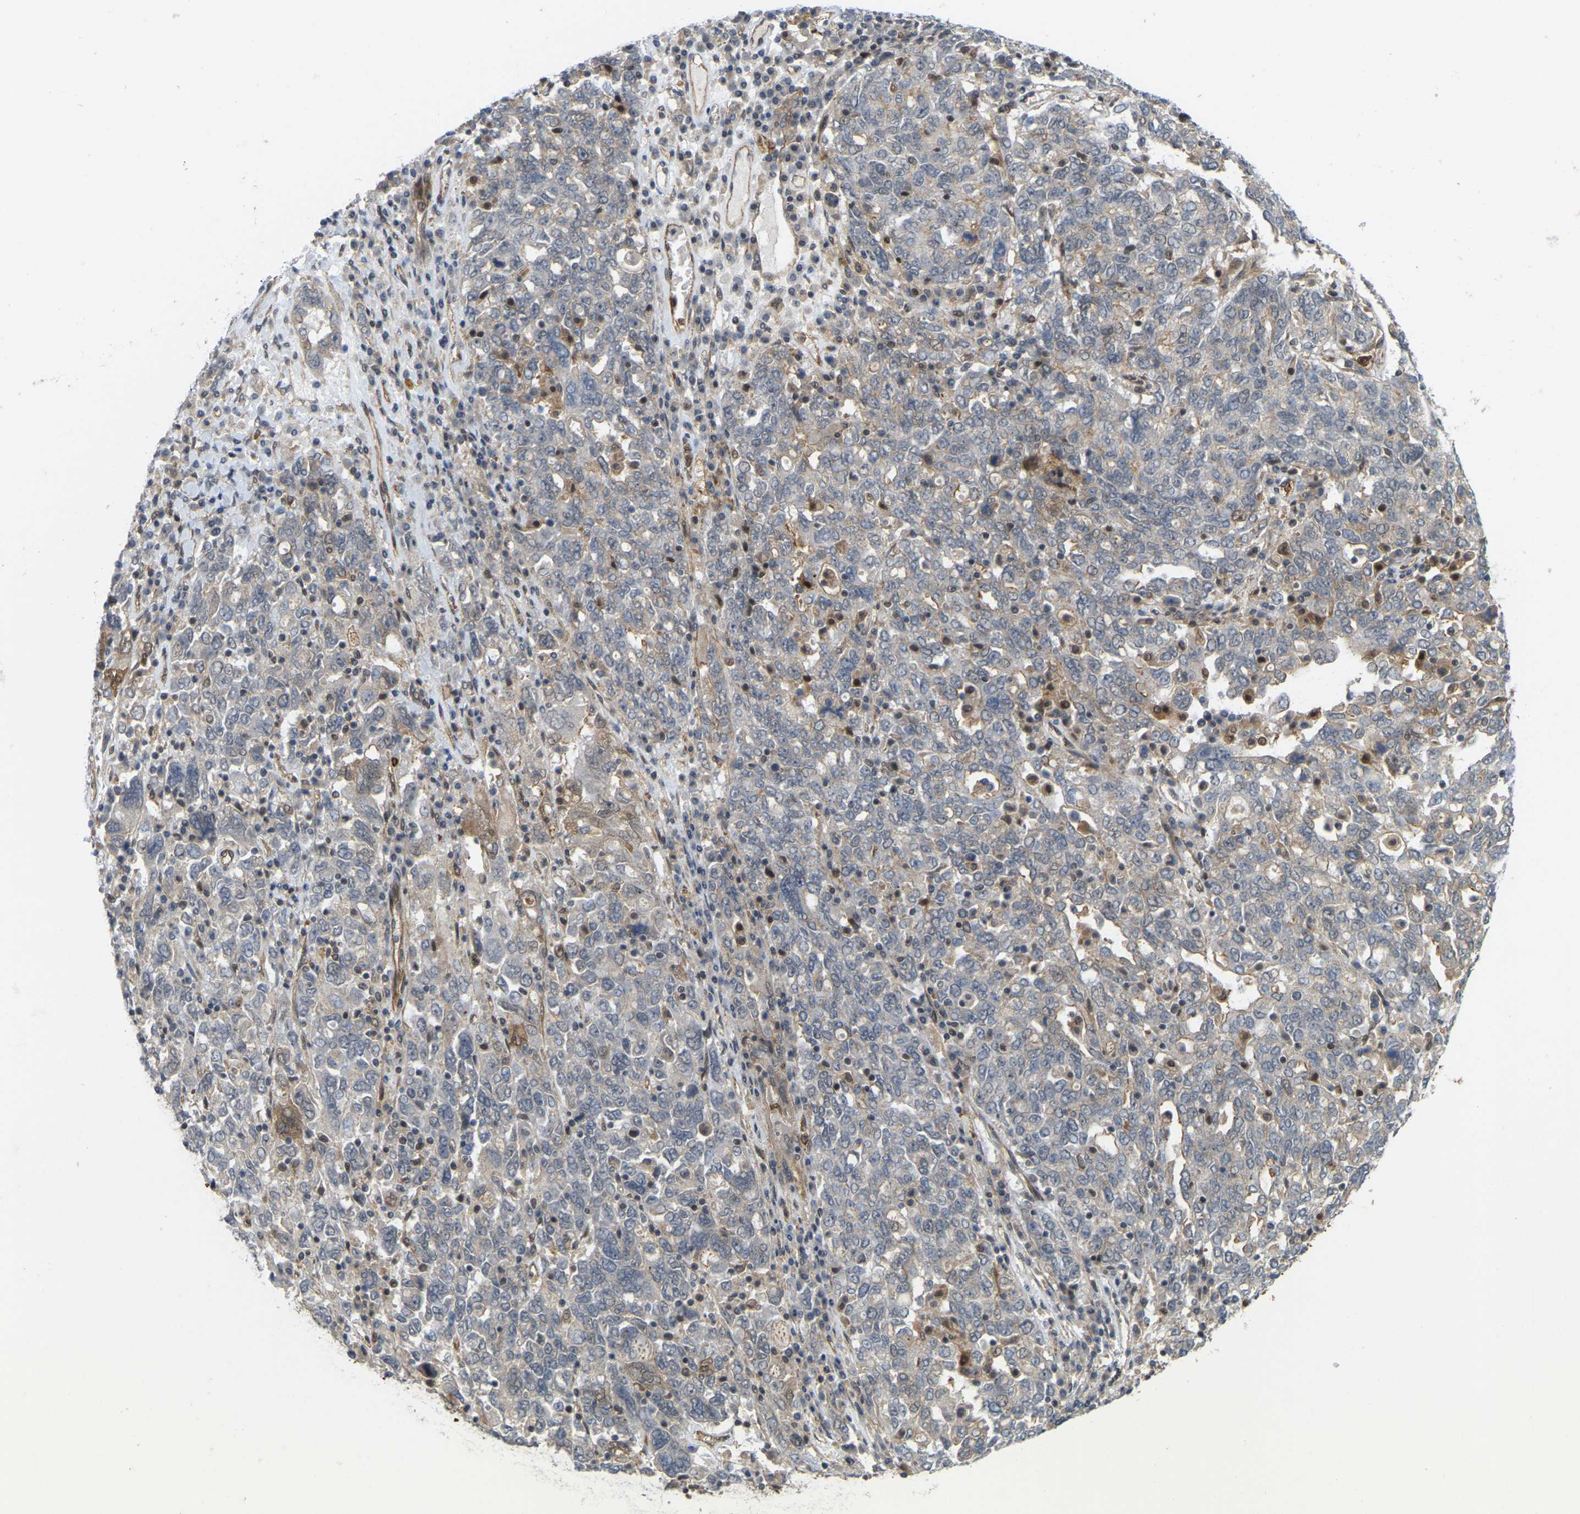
{"staining": {"intensity": "weak", "quantity": "<25%", "location": "cytoplasmic/membranous"}, "tissue": "ovarian cancer", "cell_type": "Tumor cells", "image_type": "cancer", "snomed": [{"axis": "morphology", "description": "Carcinoma, endometroid"}, {"axis": "topography", "description": "Ovary"}], "caption": "Ovarian endometroid carcinoma was stained to show a protein in brown. There is no significant staining in tumor cells. (DAB immunohistochemistry visualized using brightfield microscopy, high magnification).", "gene": "SERPINB5", "patient": {"sex": "female", "age": 62}}